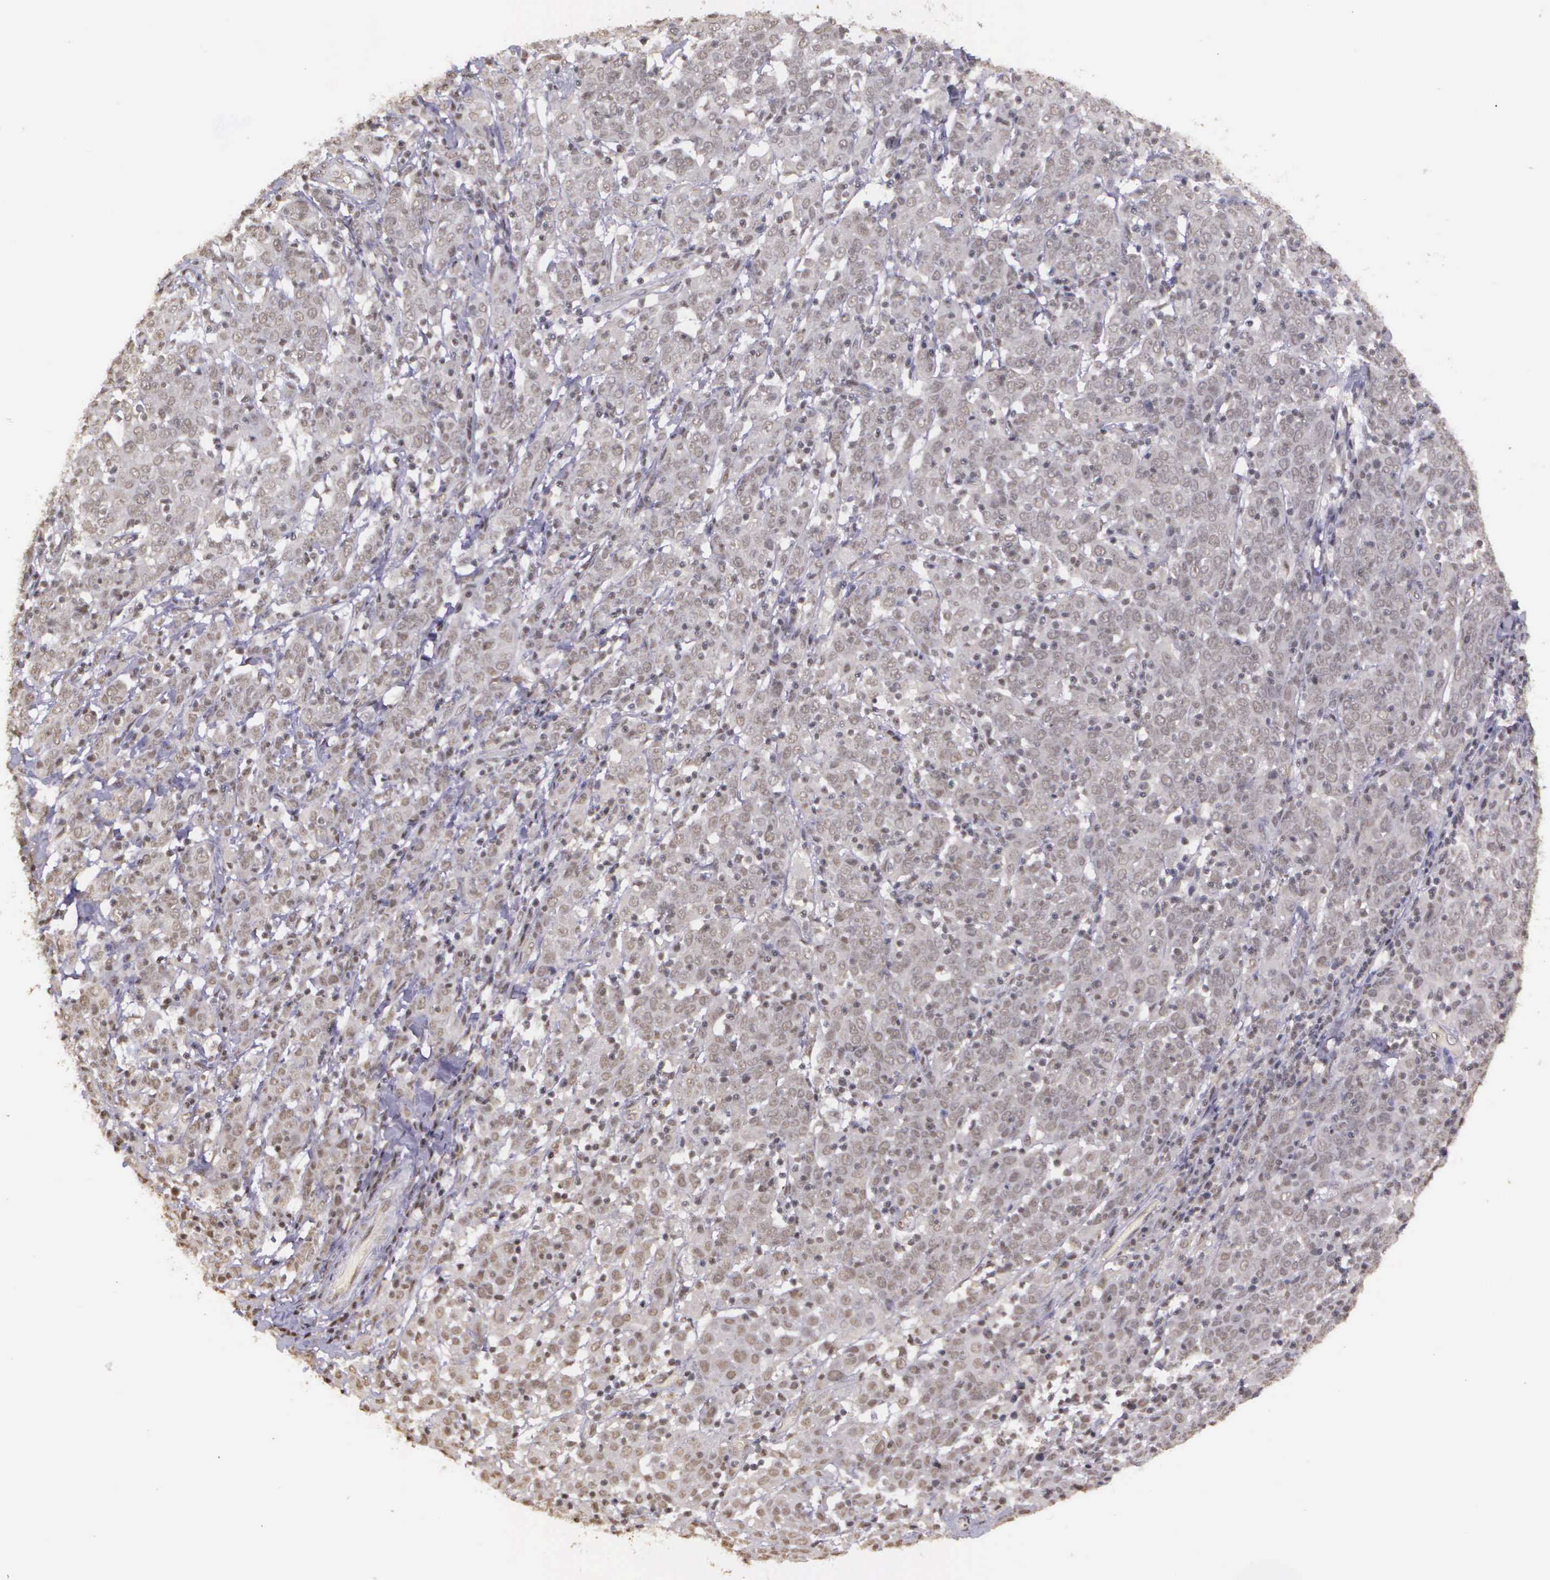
{"staining": {"intensity": "negative", "quantity": "none", "location": "none"}, "tissue": "cervical cancer", "cell_type": "Tumor cells", "image_type": "cancer", "snomed": [{"axis": "morphology", "description": "Normal tissue, NOS"}, {"axis": "morphology", "description": "Squamous cell carcinoma, NOS"}, {"axis": "topography", "description": "Cervix"}], "caption": "This is a micrograph of immunohistochemistry staining of squamous cell carcinoma (cervical), which shows no expression in tumor cells.", "gene": "ARMCX5", "patient": {"sex": "female", "age": 67}}